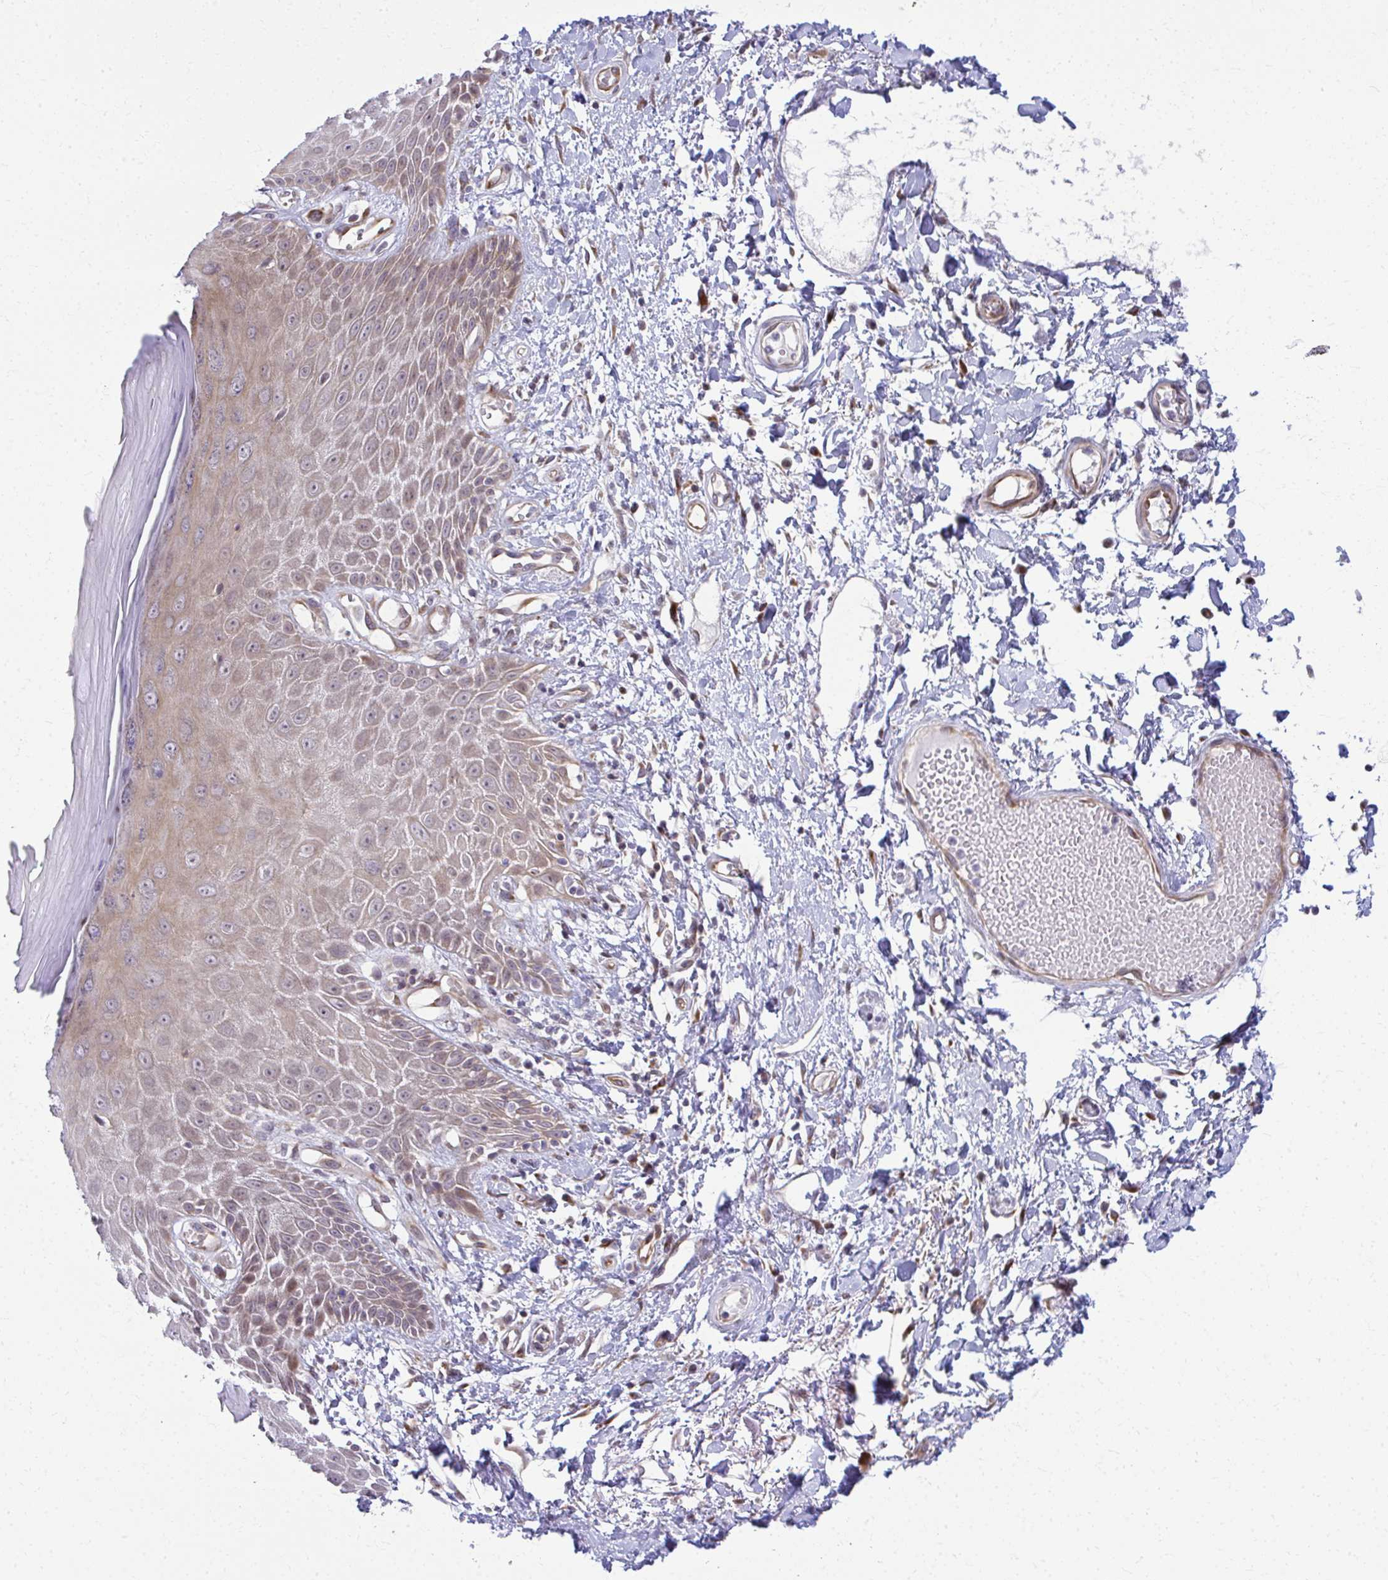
{"staining": {"intensity": "moderate", "quantity": "25%-75%", "location": "cytoplasmic/membranous,nuclear"}, "tissue": "skin", "cell_type": "Epidermal cells", "image_type": "normal", "snomed": [{"axis": "morphology", "description": "Normal tissue, NOS"}, {"axis": "topography", "description": "Anal"}, {"axis": "topography", "description": "Peripheral nerve tissue"}], "caption": "This micrograph exhibits benign skin stained with immunohistochemistry to label a protein in brown. The cytoplasmic/membranous,nuclear of epidermal cells show moderate positivity for the protein. Nuclei are counter-stained blue.", "gene": "MAF1", "patient": {"sex": "male", "age": 78}}